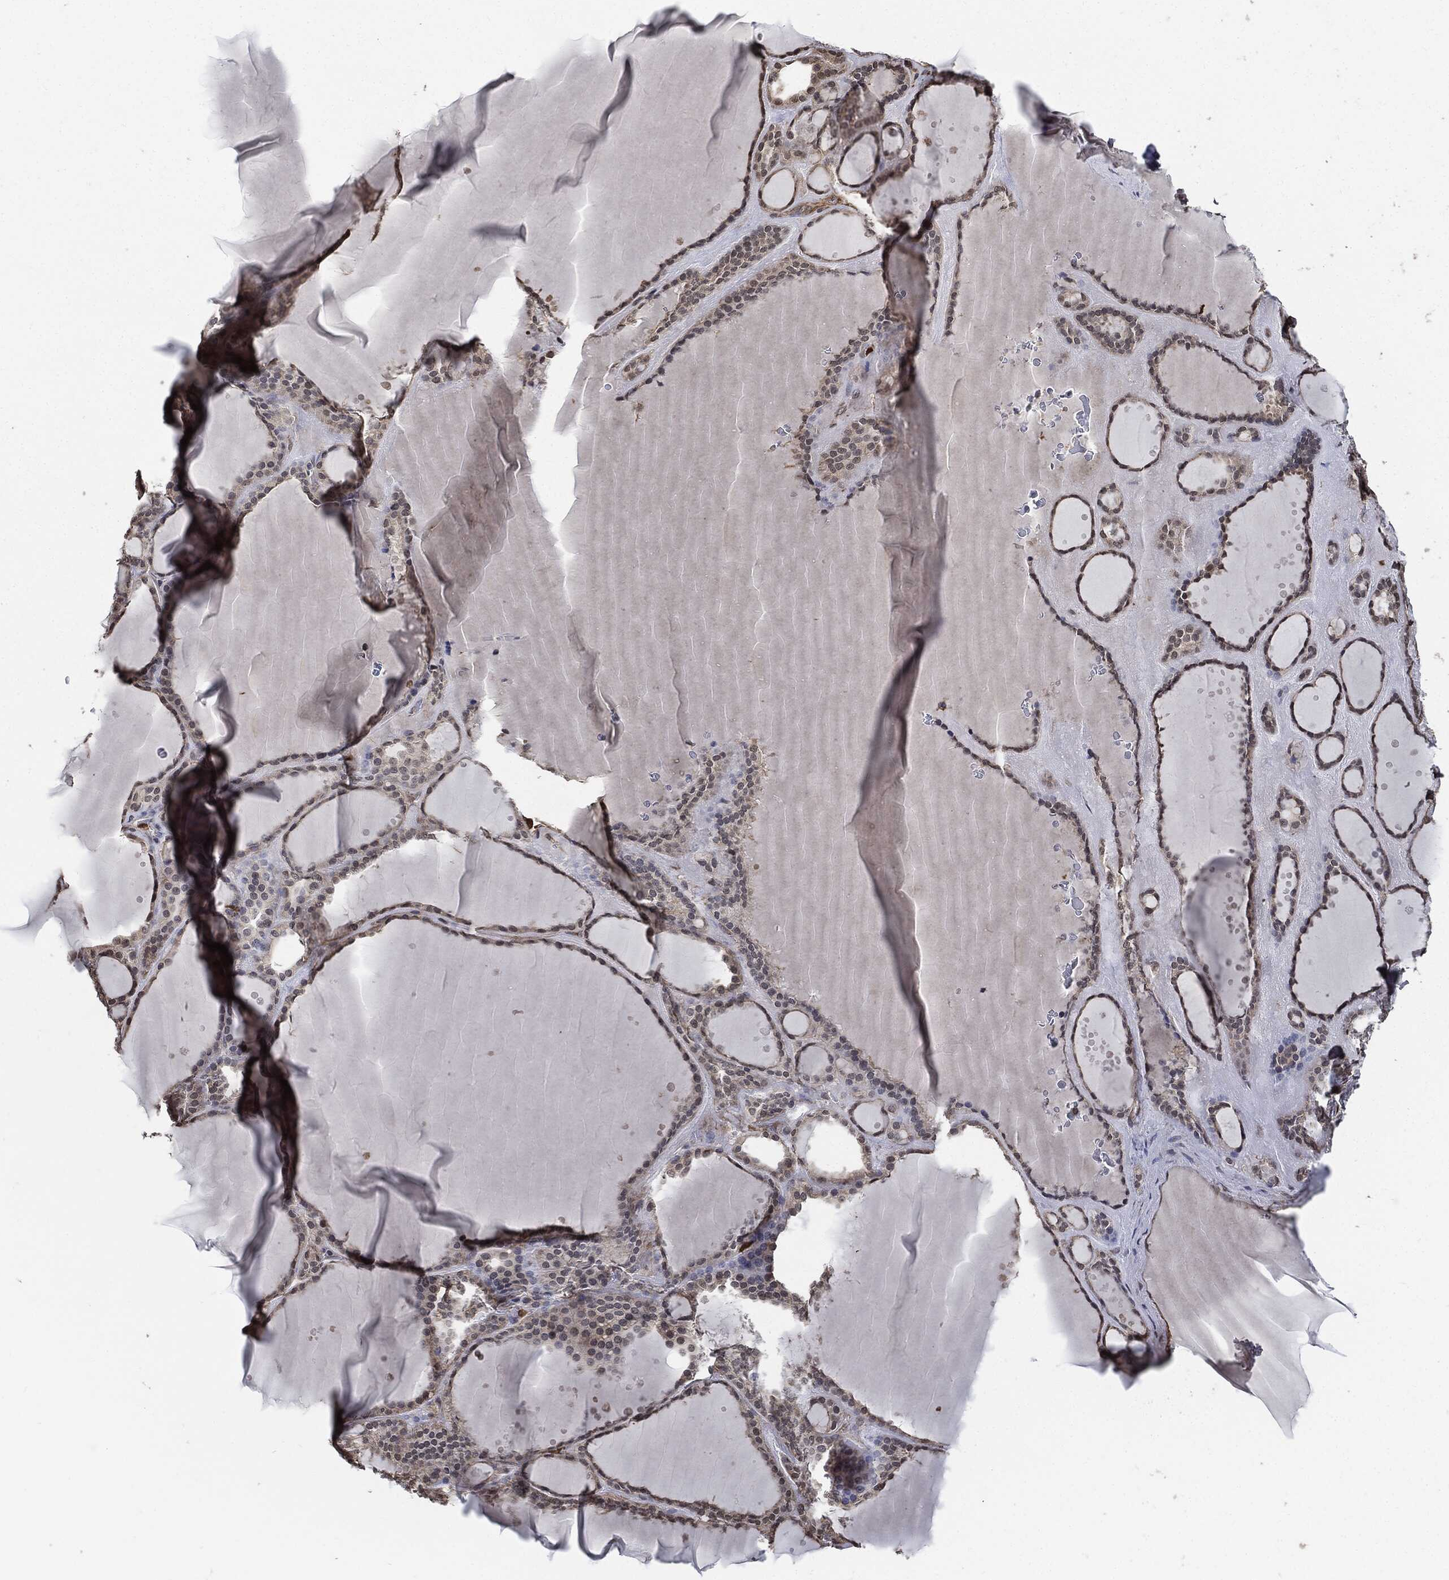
{"staining": {"intensity": "weak", "quantity": "25%-75%", "location": "cytoplasmic/membranous"}, "tissue": "thyroid gland", "cell_type": "Glandular cells", "image_type": "normal", "snomed": [{"axis": "morphology", "description": "Normal tissue, NOS"}, {"axis": "topography", "description": "Thyroid gland"}], "caption": "A low amount of weak cytoplasmic/membranous positivity is present in about 25%-75% of glandular cells in unremarkable thyroid gland. The protein is shown in brown color, while the nuclei are stained blue.", "gene": "S100A9", "patient": {"sex": "male", "age": 63}}